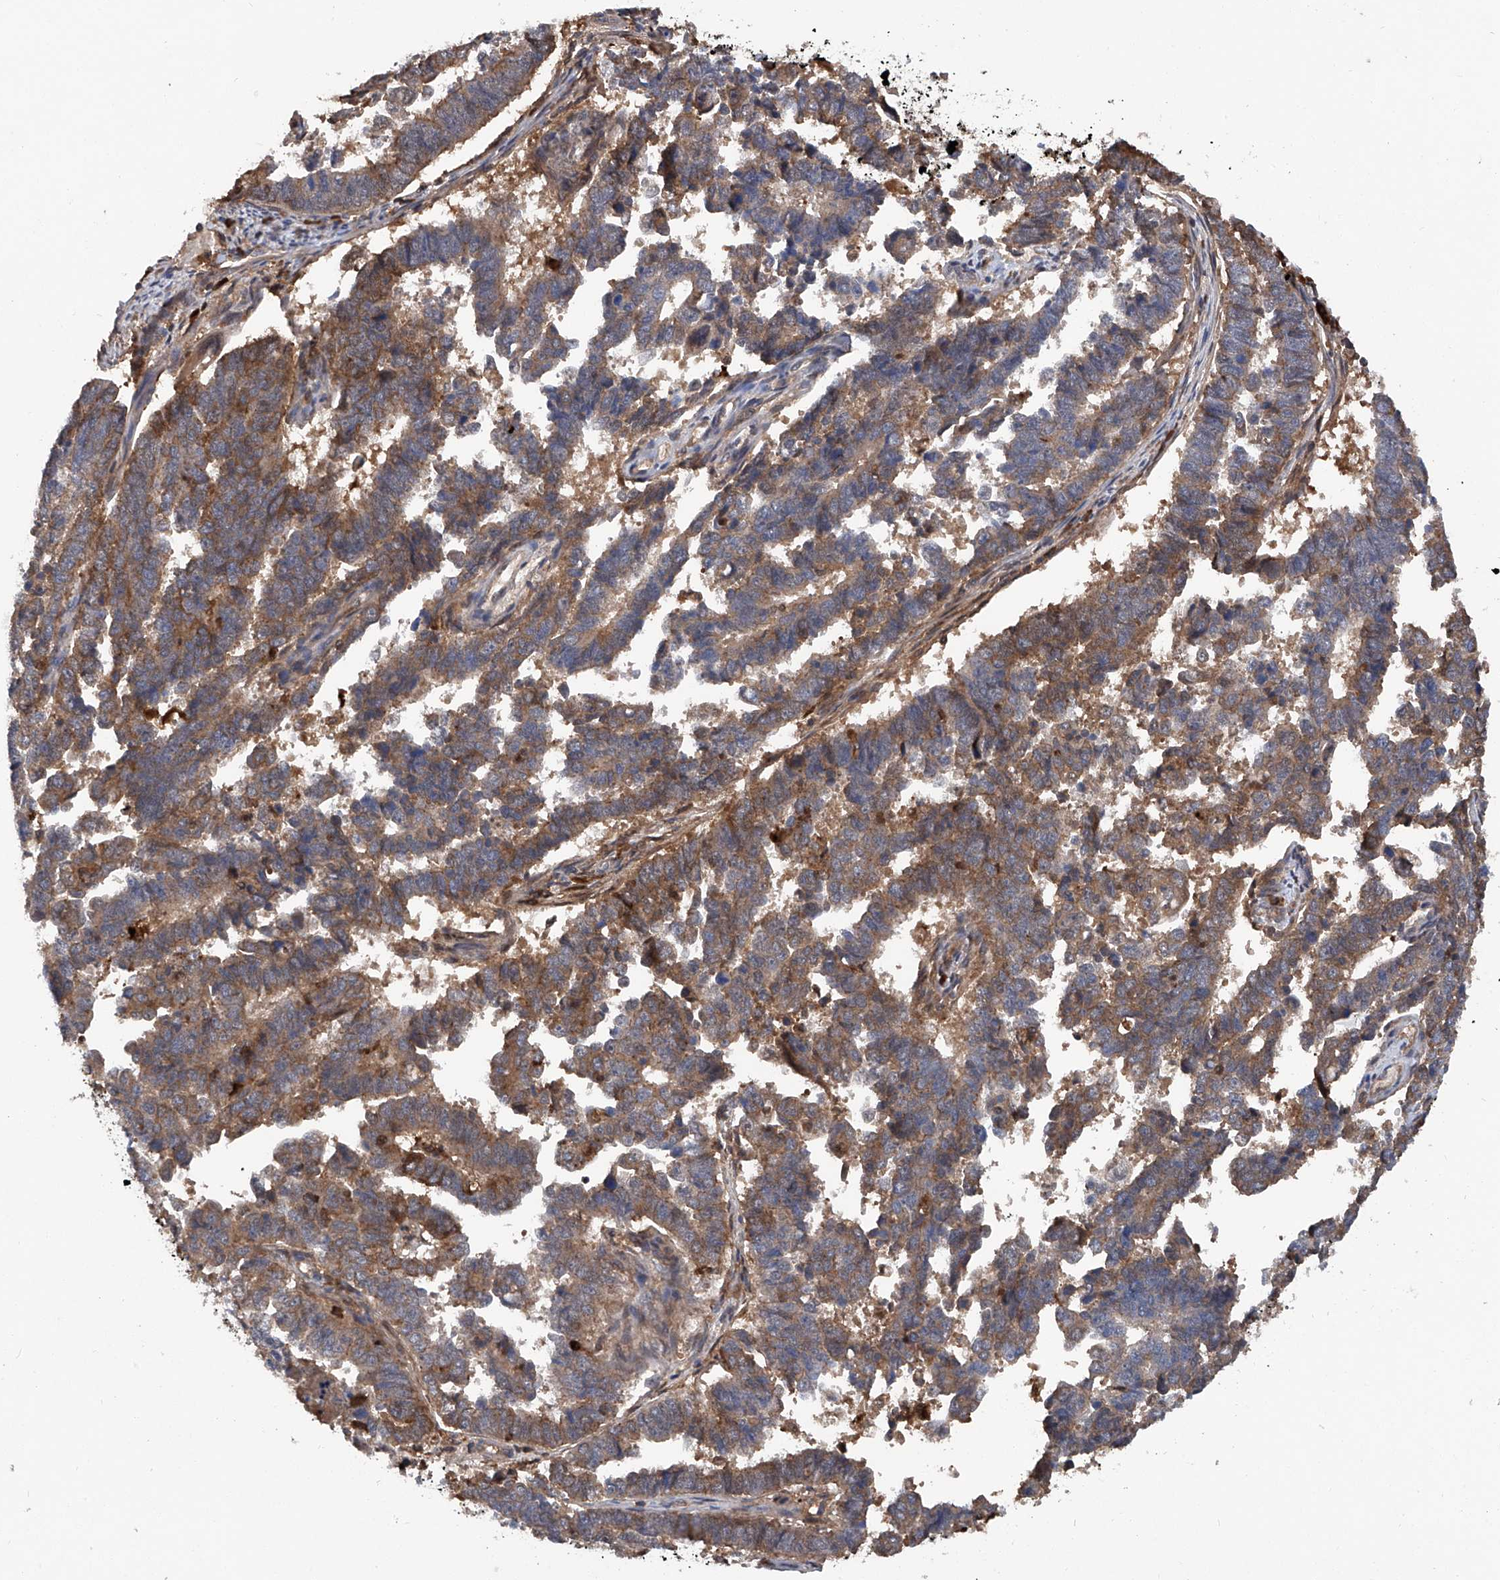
{"staining": {"intensity": "moderate", "quantity": ">75%", "location": "cytoplasmic/membranous"}, "tissue": "endometrial cancer", "cell_type": "Tumor cells", "image_type": "cancer", "snomed": [{"axis": "morphology", "description": "Adenocarcinoma, NOS"}, {"axis": "topography", "description": "Endometrium"}], "caption": "Immunohistochemical staining of endometrial cancer shows medium levels of moderate cytoplasmic/membranous positivity in about >75% of tumor cells.", "gene": "ASCC3", "patient": {"sex": "female", "age": 75}}